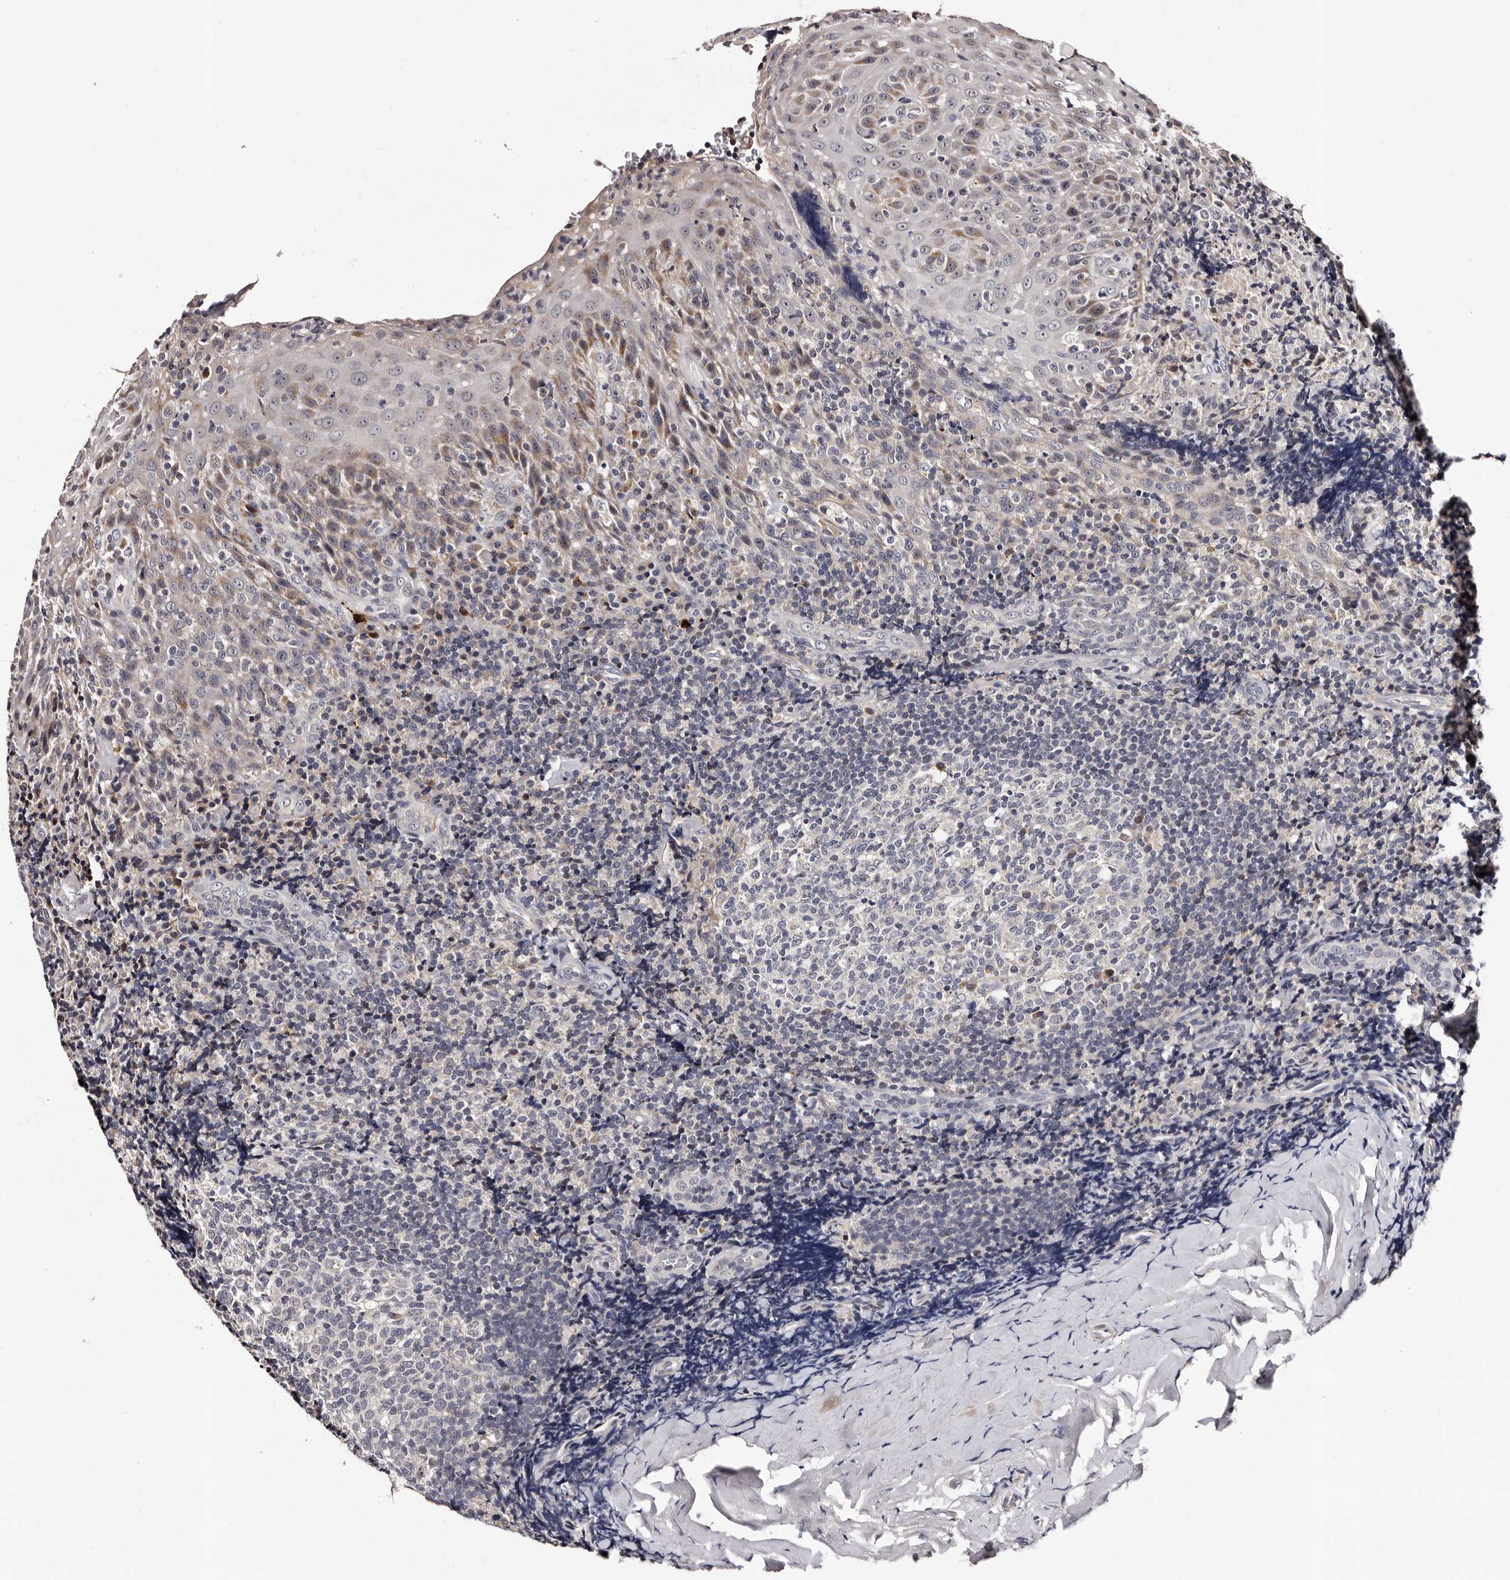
{"staining": {"intensity": "negative", "quantity": "none", "location": "none"}, "tissue": "tonsil", "cell_type": "Germinal center cells", "image_type": "normal", "snomed": [{"axis": "morphology", "description": "Normal tissue, NOS"}, {"axis": "topography", "description": "Tonsil"}], "caption": "Immunohistochemistry photomicrograph of benign tonsil: human tonsil stained with DAB (3,3'-diaminobenzidine) exhibits no significant protein positivity in germinal center cells. (Brightfield microscopy of DAB (3,3'-diaminobenzidine) immunohistochemistry at high magnification).", "gene": "TAF4B", "patient": {"sex": "male", "age": 37}}